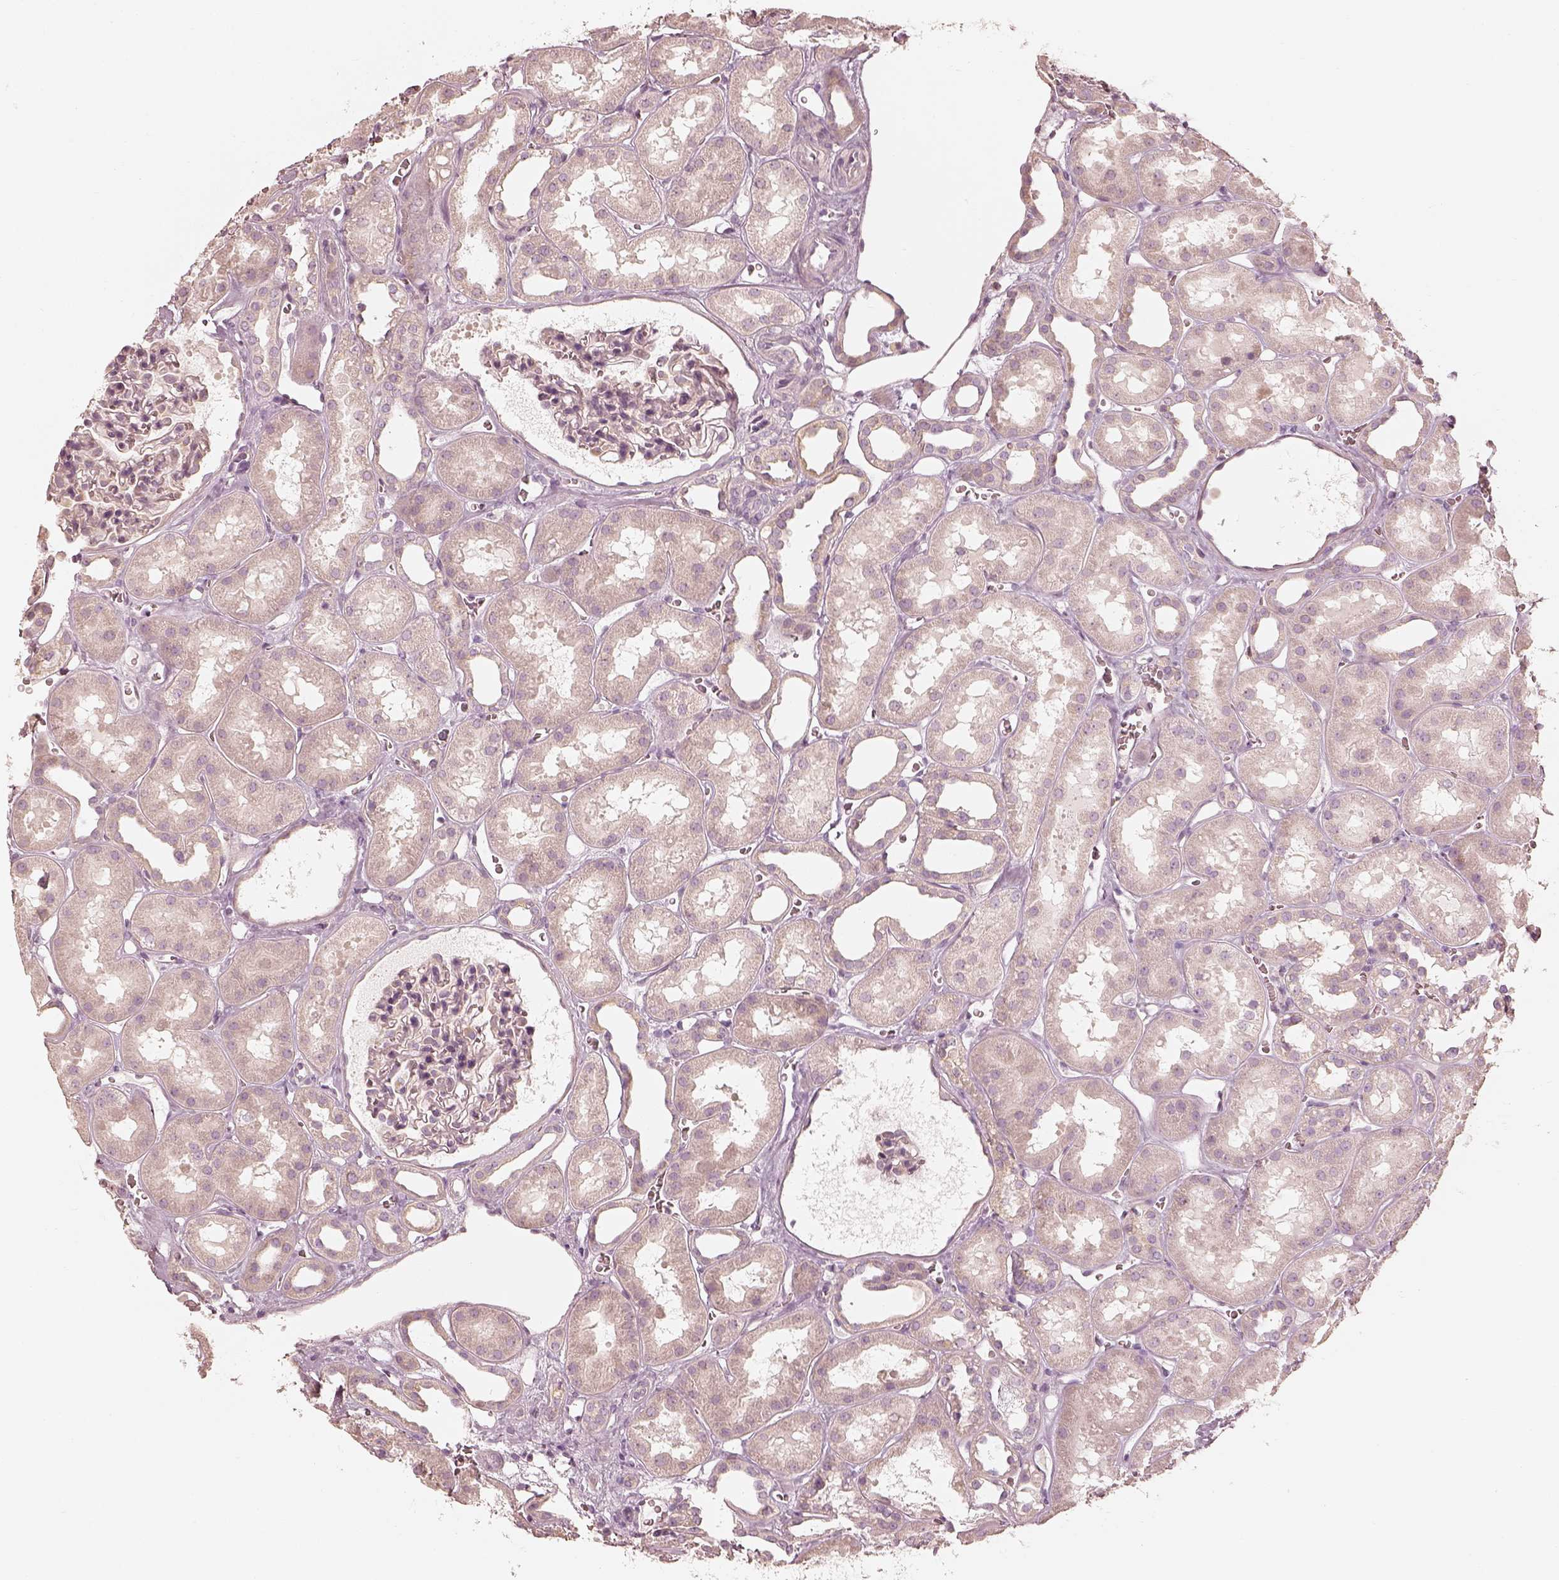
{"staining": {"intensity": "negative", "quantity": "none", "location": "none"}, "tissue": "kidney", "cell_type": "Cells in glomeruli", "image_type": "normal", "snomed": [{"axis": "morphology", "description": "Normal tissue, NOS"}, {"axis": "topography", "description": "Kidney"}], "caption": "A photomicrograph of human kidney is negative for staining in cells in glomeruli. (Brightfield microscopy of DAB (3,3'-diaminobenzidine) immunohistochemistry (IHC) at high magnification).", "gene": "FMNL2", "patient": {"sex": "female", "age": 41}}